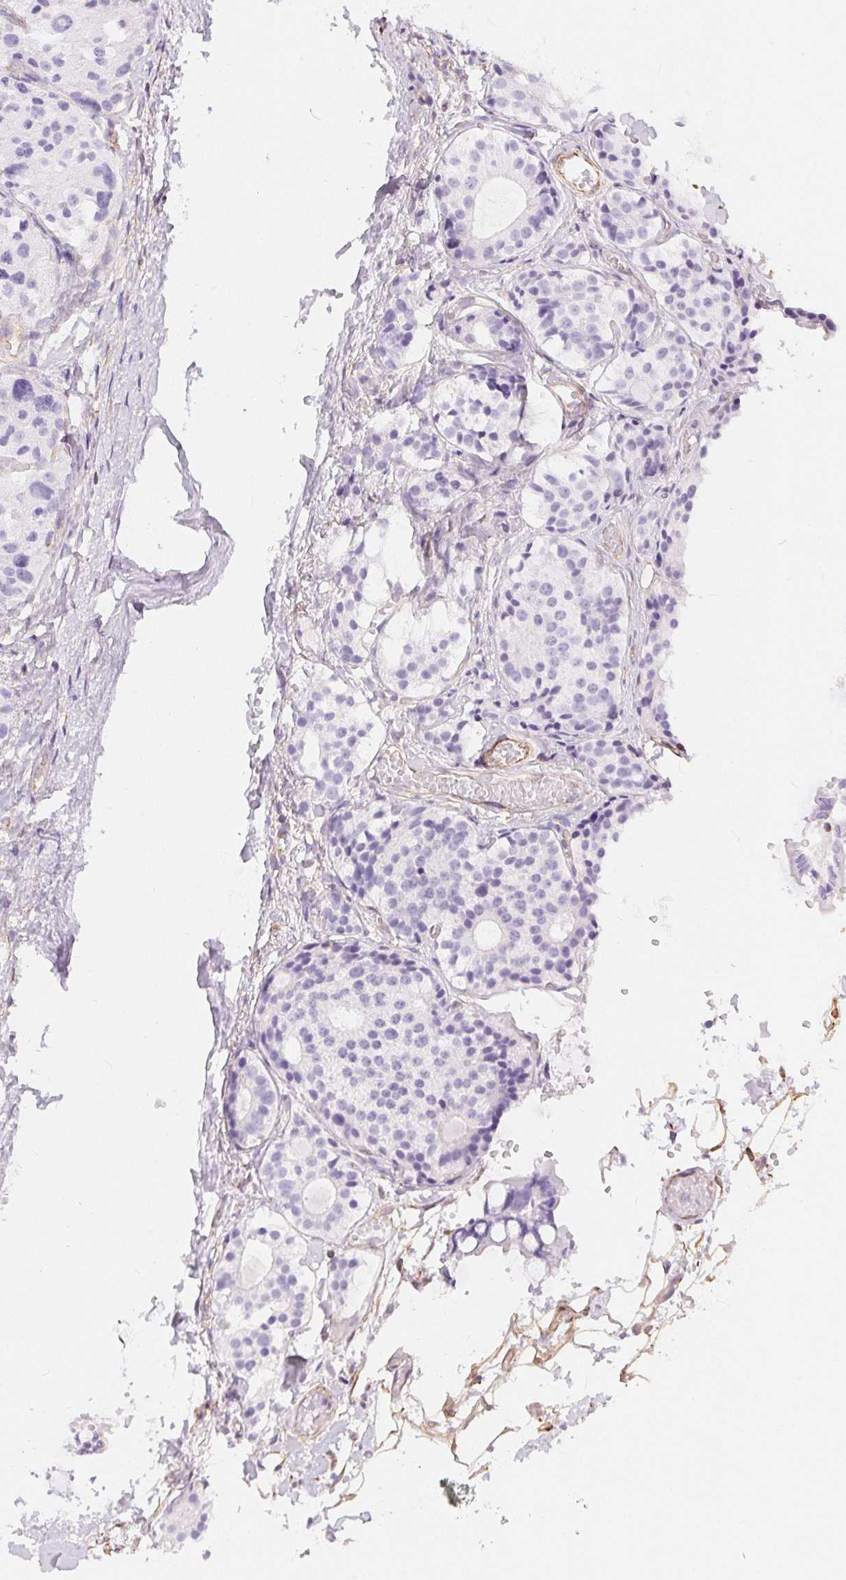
{"staining": {"intensity": "negative", "quantity": "none", "location": "none"}, "tissue": "carcinoid", "cell_type": "Tumor cells", "image_type": "cancer", "snomed": [{"axis": "morphology", "description": "Carcinoid, malignant, NOS"}, {"axis": "topography", "description": "Small intestine"}], "caption": "Tumor cells show no significant protein expression in carcinoid (malignant).", "gene": "GFAP", "patient": {"sex": "female", "age": 65}}